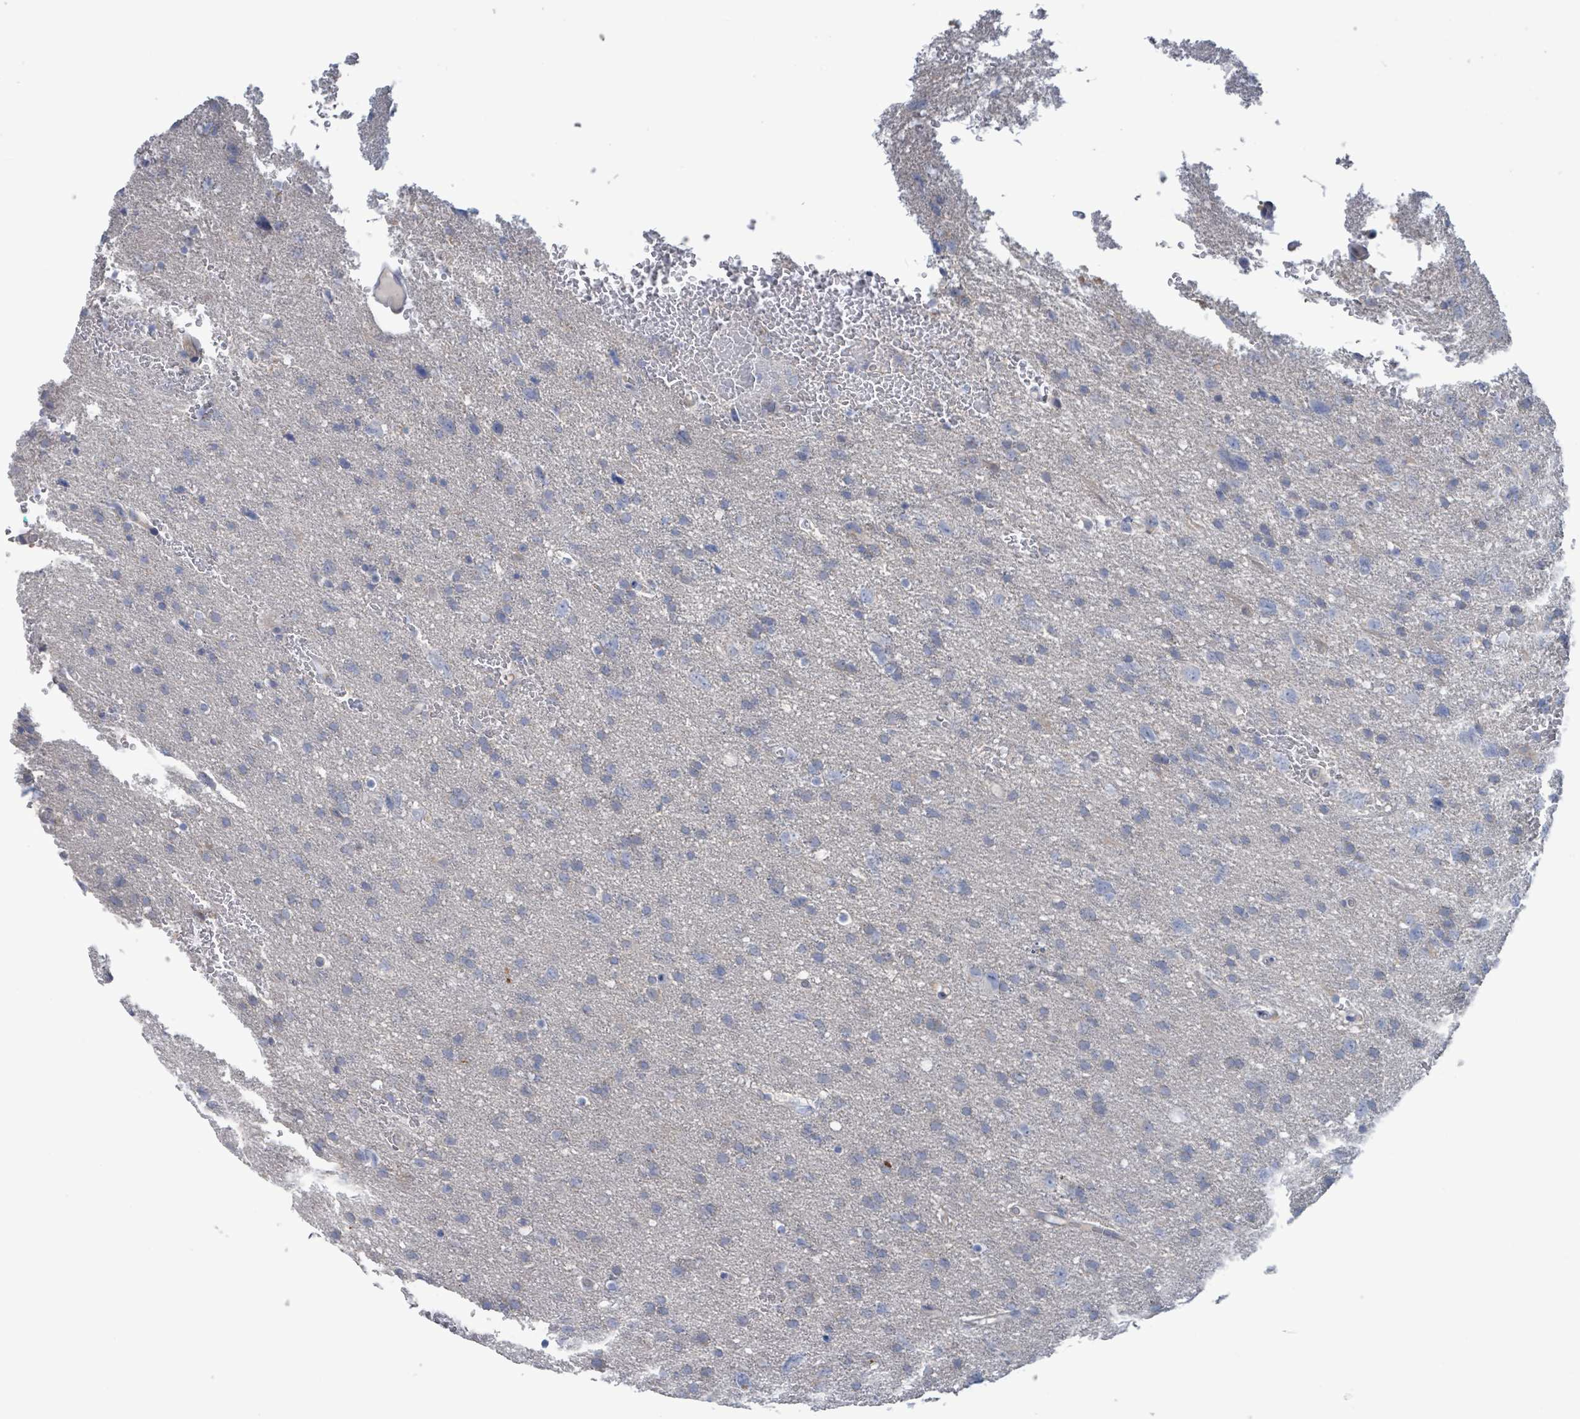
{"staining": {"intensity": "negative", "quantity": "none", "location": "none"}, "tissue": "glioma", "cell_type": "Tumor cells", "image_type": "cancer", "snomed": [{"axis": "morphology", "description": "Glioma, malignant, High grade"}, {"axis": "topography", "description": "Brain"}], "caption": "Immunohistochemistry (IHC) photomicrograph of malignant high-grade glioma stained for a protein (brown), which shows no staining in tumor cells. The staining is performed using DAB brown chromogen with nuclei counter-stained in using hematoxylin.", "gene": "AKR1C4", "patient": {"sex": "male", "age": 61}}